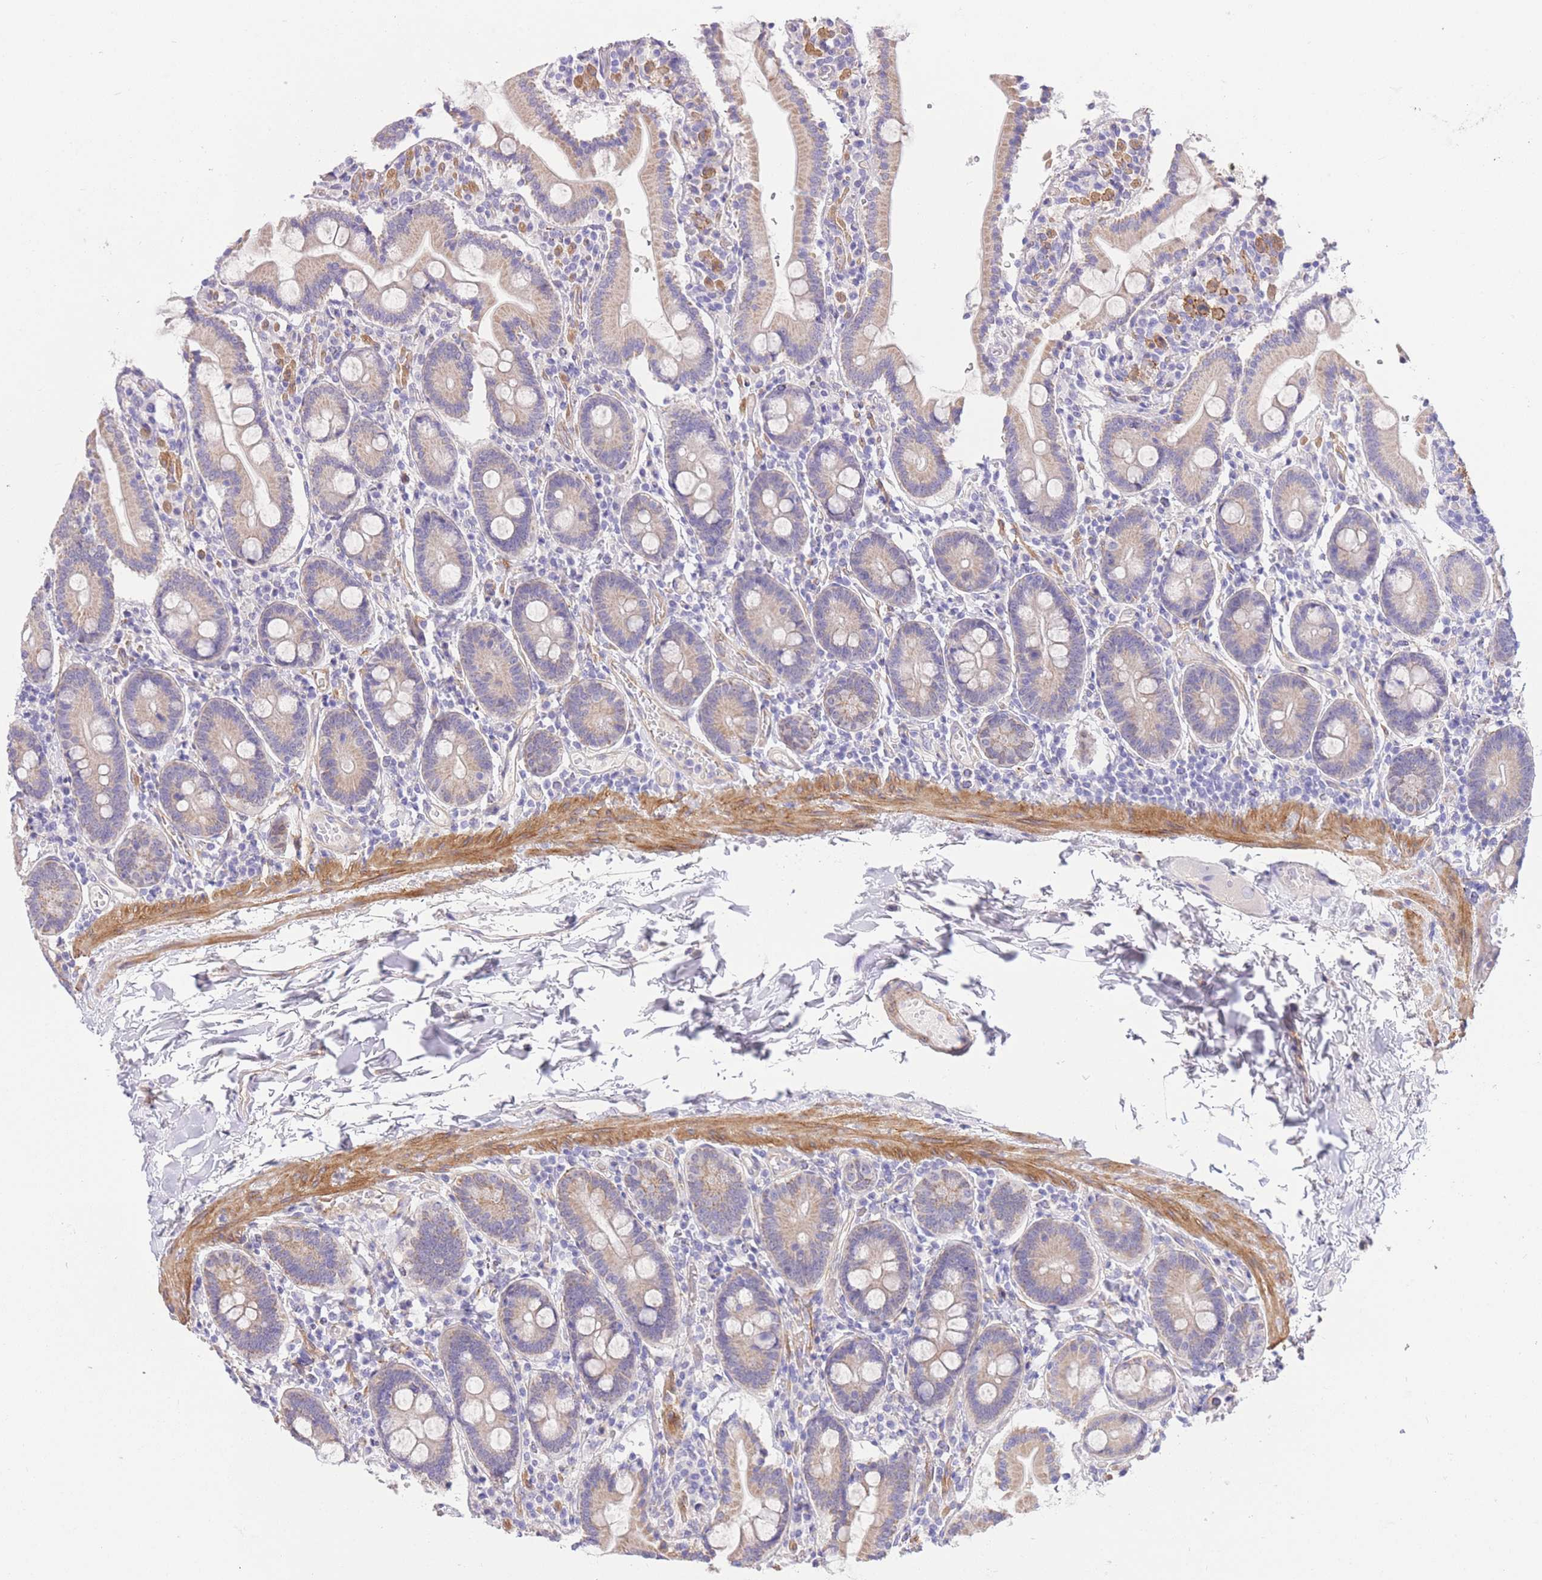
{"staining": {"intensity": "weak", "quantity": "25%-75%", "location": "cytoplasmic/membranous"}, "tissue": "duodenum", "cell_type": "Glandular cells", "image_type": "normal", "snomed": [{"axis": "morphology", "description": "Normal tissue, NOS"}, {"axis": "topography", "description": "Duodenum"}], "caption": "An IHC photomicrograph of unremarkable tissue is shown. Protein staining in brown labels weak cytoplasmic/membranous positivity in duodenum within glandular cells. Nuclei are stained in blue.", "gene": "PGM1", "patient": {"sex": "male", "age": 55}}